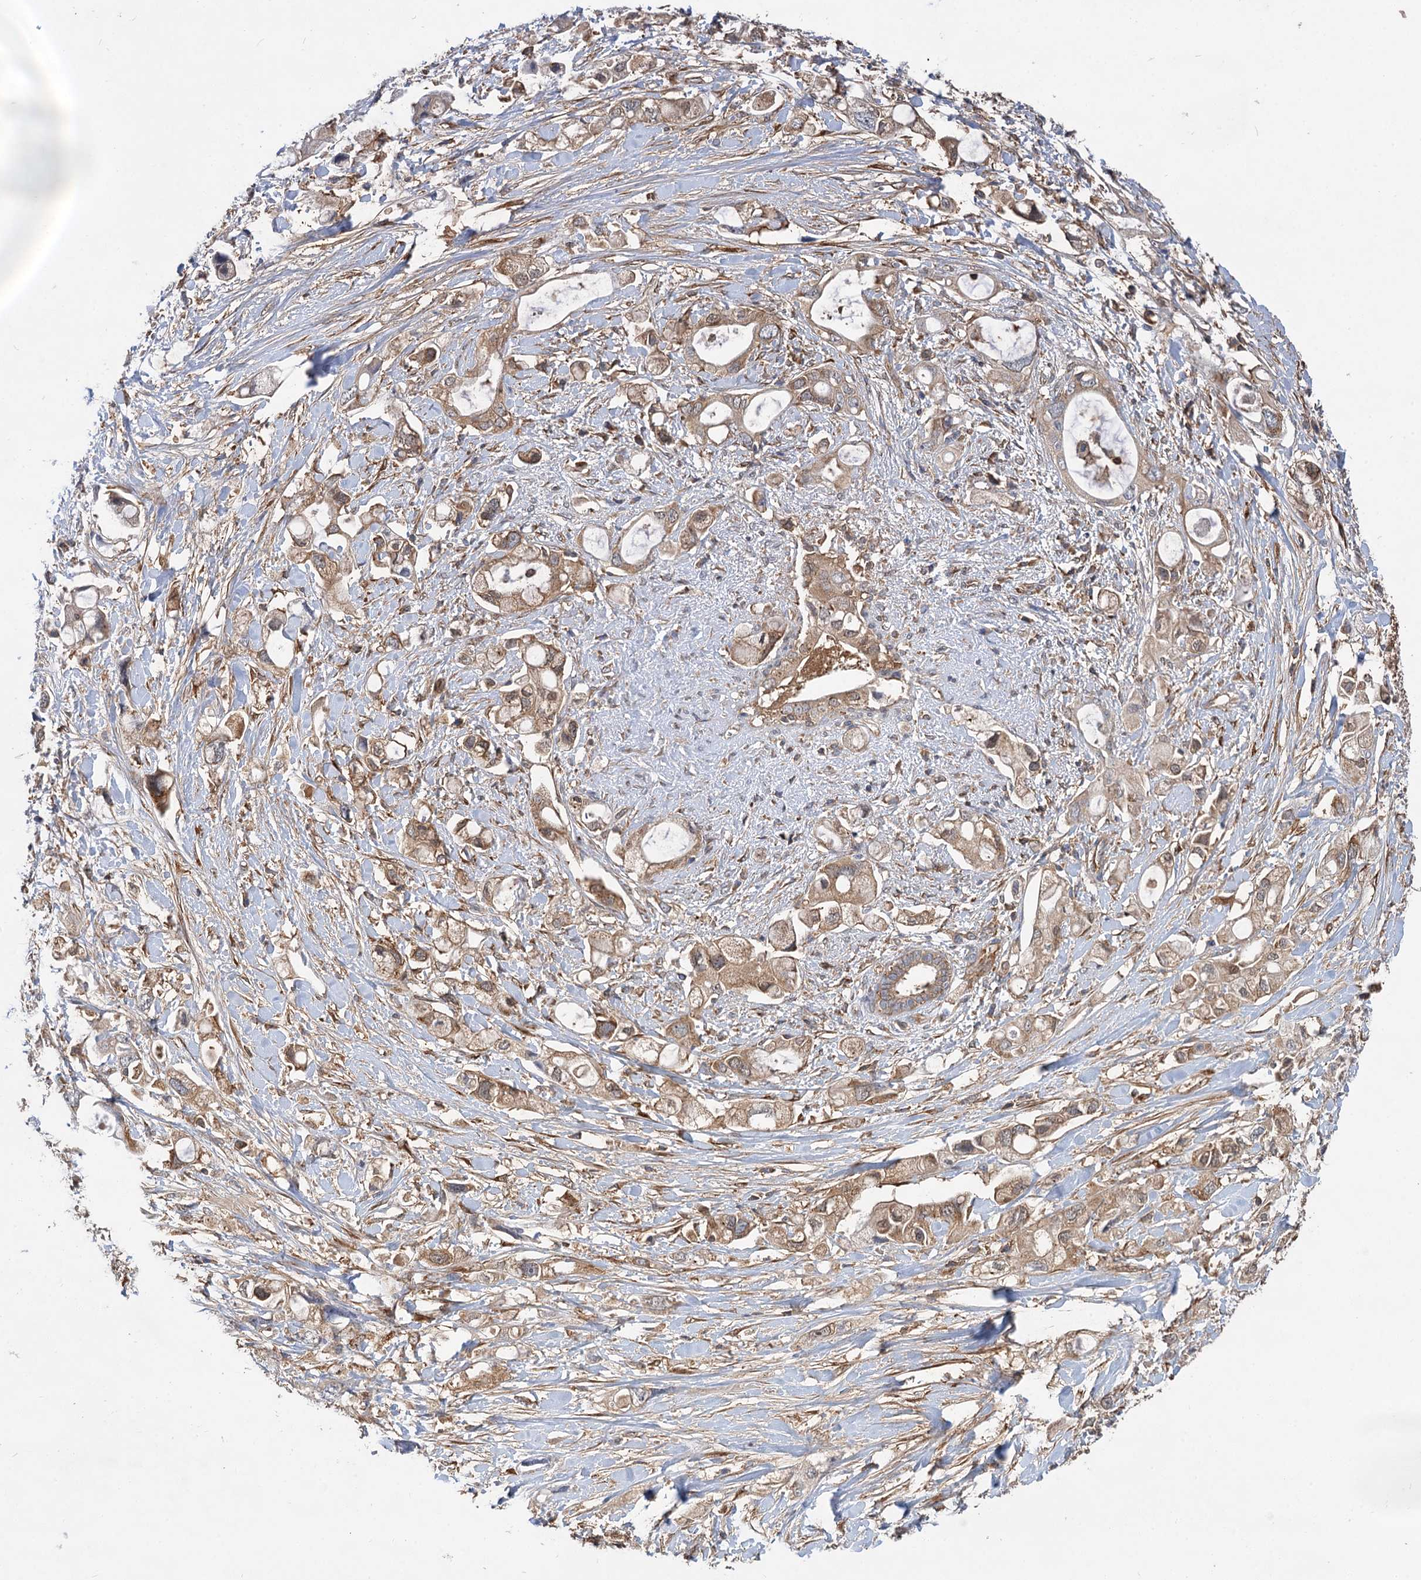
{"staining": {"intensity": "moderate", "quantity": "25%-75%", "location": "cytoplasmic/membranous"}, "tissue": "pancreatic cancer", "cell_type": "Tumor cells", "image_type": "cancer", "snomed": [{"axis": "morphology", "description": "Adenocarcinoma, NOS"}, {"axis": "topography", "description": "Pancreas"}], "caption": "Immunohistochemistry (IHC) micrograph of neoplastic tissue: pancreatic adenocarcinoma stained using IHC displays medium levels of moderate protein expression localized specifically in the cytoplasmic/membranous of tumor cells, appearing as a cytoplasmic/membranous brown color.", "gene": "PACS1", "patient": {"sex": "female", "age": 56}}